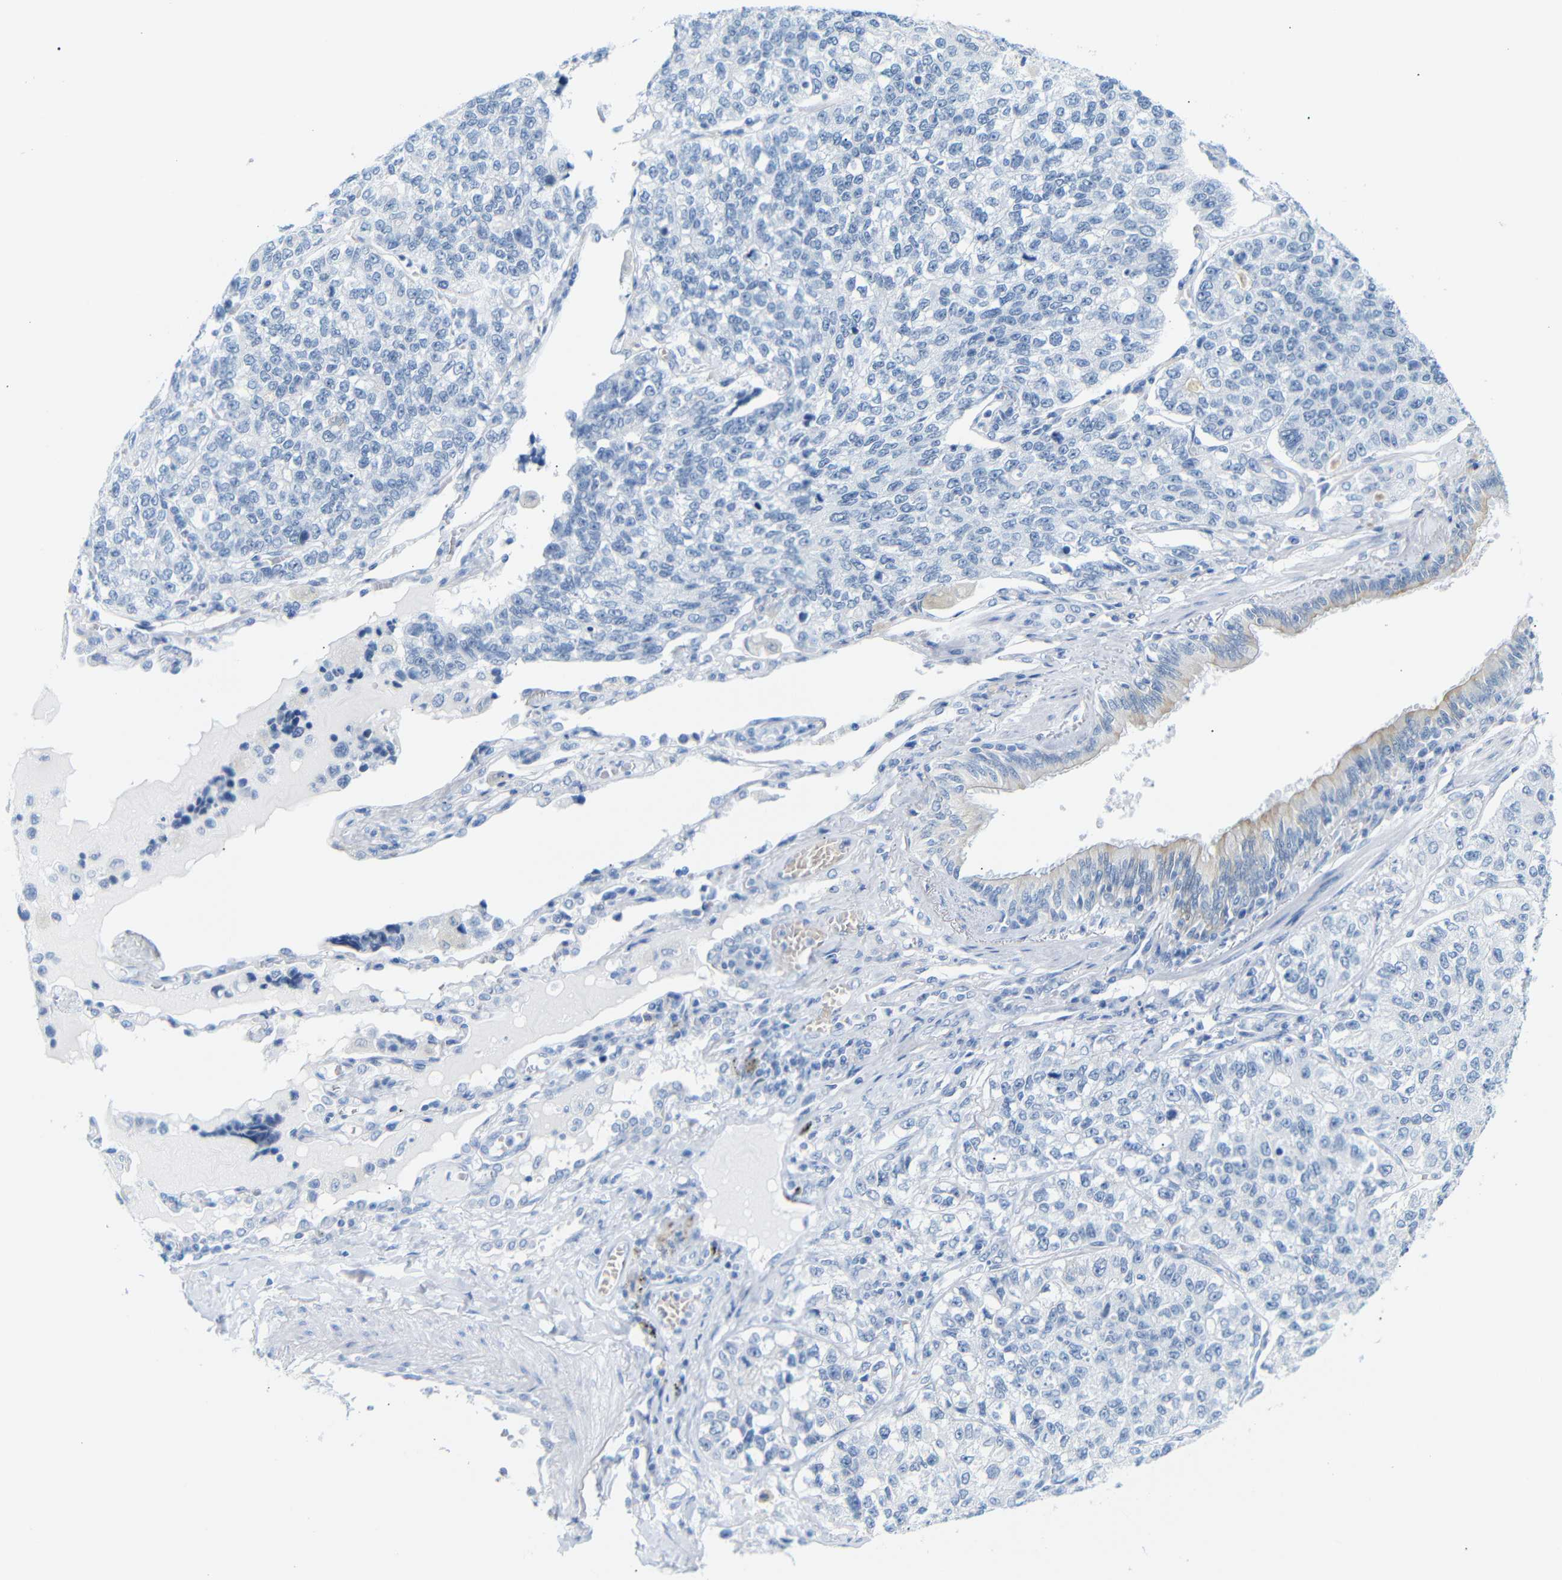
{"staining": {"intensity": "negative", "quantity": "none", "location": "none"}, "tissue": "lung cancer", "cell_type": "Tumor cells", "image_type": "cancer", "snomed": [{"axis": "morphology", "description": "Adenocarcinoma, NOS"}, {"axis": "topography", "description": "Lung"}], "caption": "Lung adenocarcinoma was stained to show a protein in brown. There is no significant staining in tumor cells.", "gene": "DYNAP", "patient": {"sex": "male", "age": 49}}